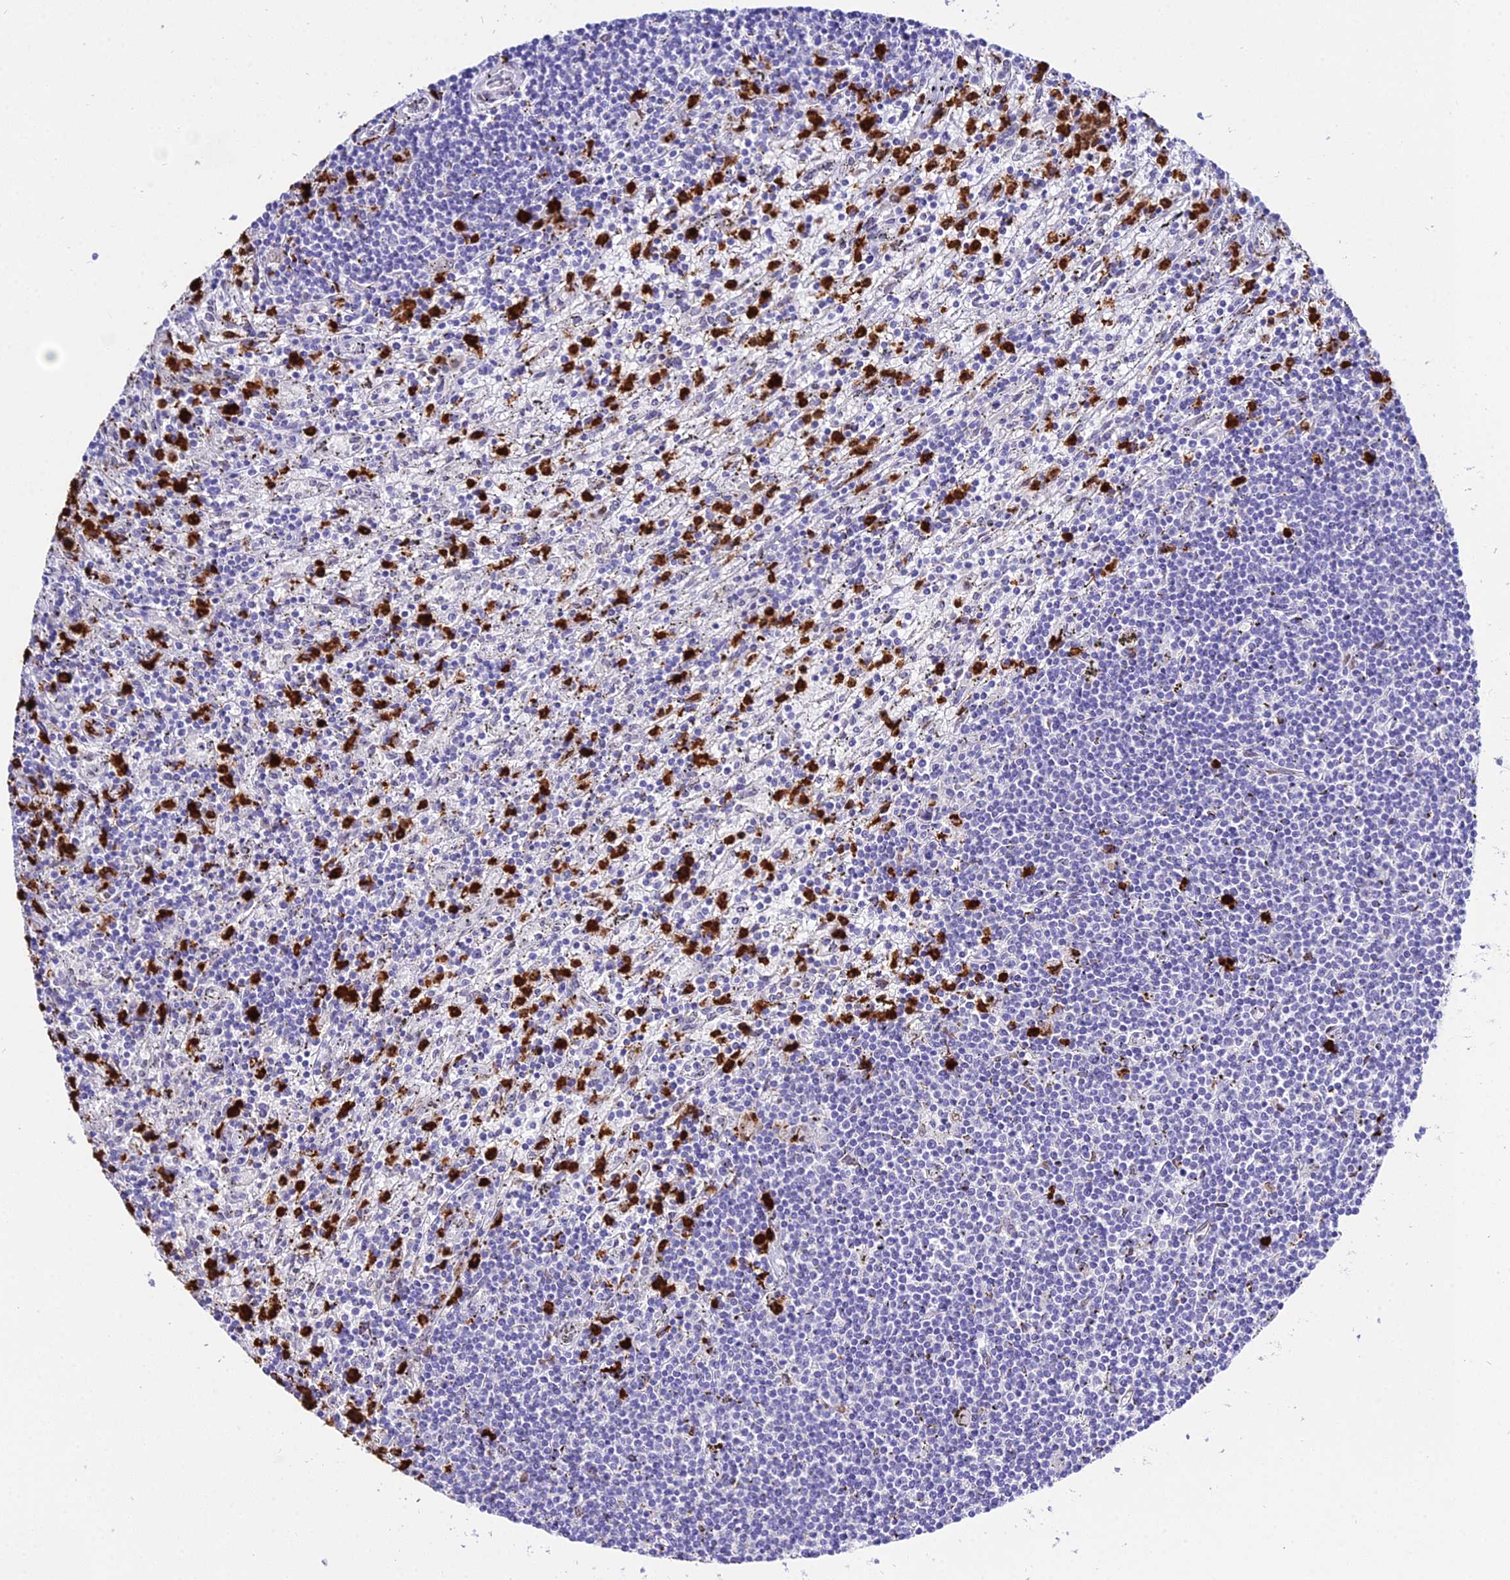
{"staining": {"intensity": "negative", "quantity": "none", "location": "none"}, "tissue": "lymphoma", "cell_type": "Tumor cells", "image_type": "cancer", "snomed": [{"axis": "morphology", "description": "Malignant lymphoma, non-Hodgkin's type, Low grade"}, {"axis": "topography", "description": "Spleen"}], "caption": "Tumor cells are negative for brown protein staining in lymphoma. Nuclei are stained in blue.", "gene": "MCM10", "patient": {"sex": "male", "age": 76}}